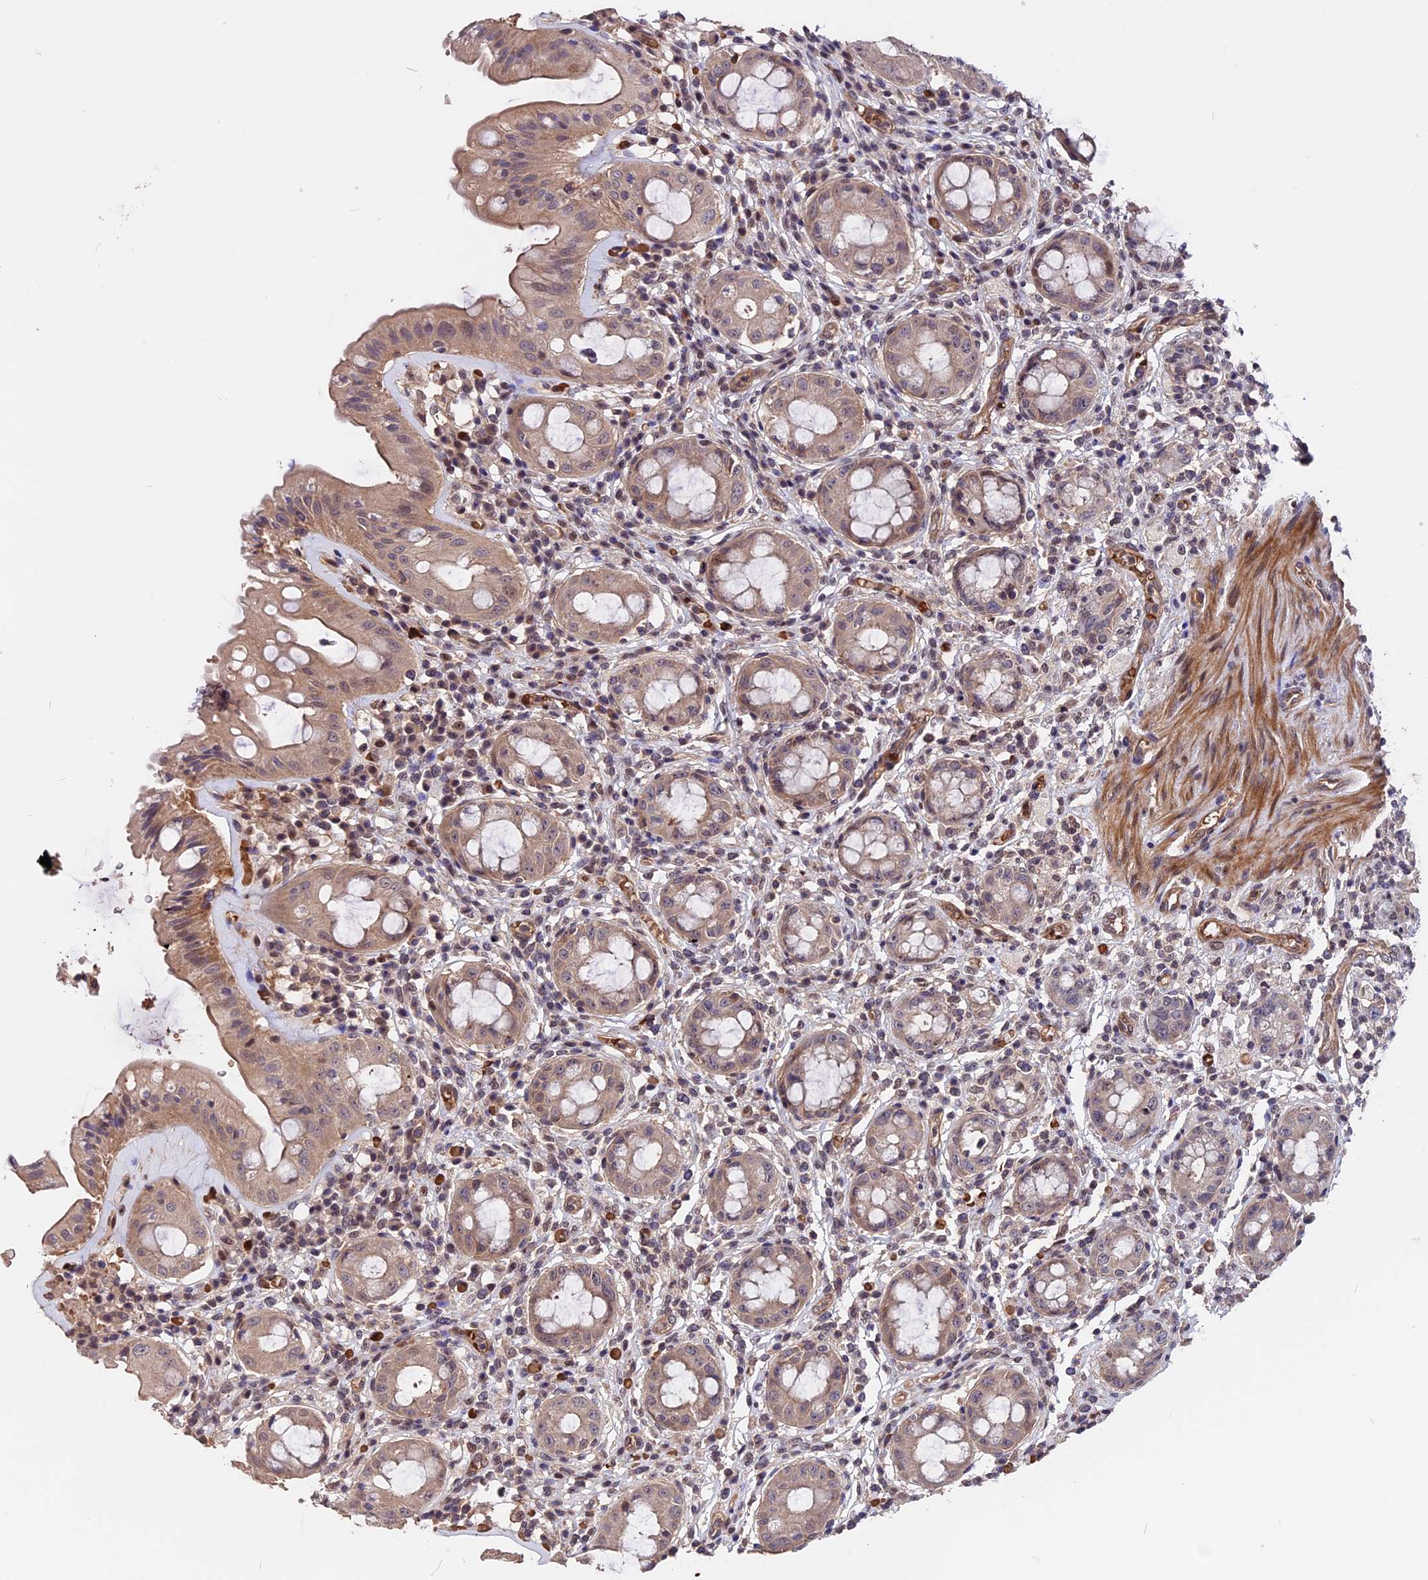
{"staining": {"intensity": "moderate", "quantity": "25%-75%", "location": "cytoplasmic/membranous"}, "tissue": "rectum", "cell_type": "Glandular cells", "image_type": "normal", "snomed": [{"axis": "morphology", "description": "Normal tissue, NOS"}, {"axis": "topography", "description": "Rectum"}], "caption": "Brown immunohistochemical staining in normal rectum shows moderate cytoplasmic/membranous expression in about 25%-75% of glandular cells. (DAB (3,3'-diaminobenzidine) = brown stain, brightfield microscopy at high magnification).", "gene": "ZC3H10", "patient": {"sex": "female", "age": 57}}